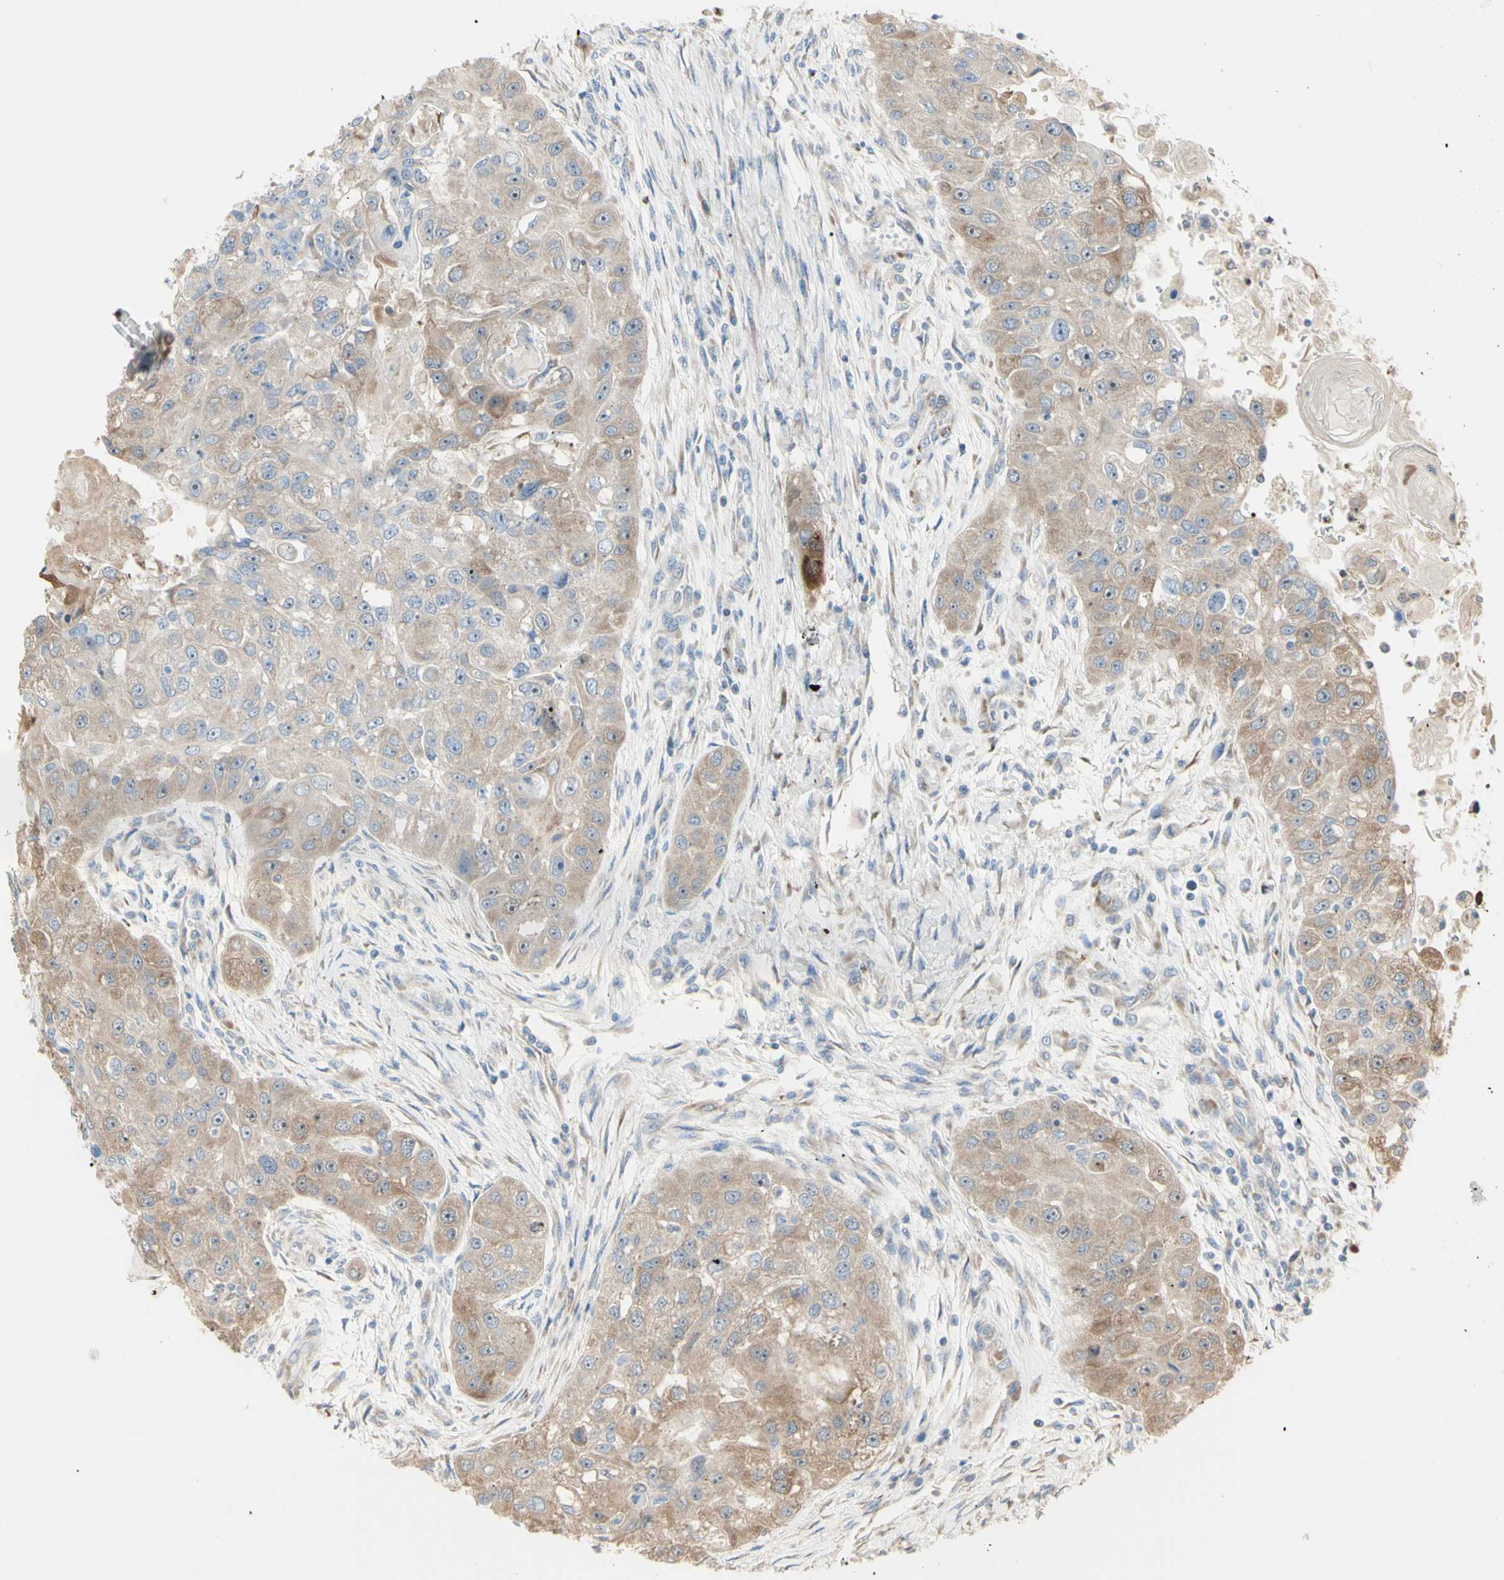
{"staining": {"intensity": "weak", "quantity": ">75%", "location": "cytoplasmic/membranous"}, "tissue": "head and neck cancer", "cell_type": "Tumor cells", "image_type": "cancer", "snomed": [{"axis": "morphology", "description": "Normal tissue, NOS"}, {"axis": "morphology", "description": "Squamous cell carcinoma, NOS"}, {"axis": "topography", "description": "Skeletal muscle"}, {"axis": "topography", "description": "Head-Neck"}], "caption": "Protein expression analysis of human head and neck cancer reveals weak cytoplasmic/membranous staining in about >75% of tumor cells.", "gene": "EIF5A", "patient": {"sex": "male", "age": 51}}